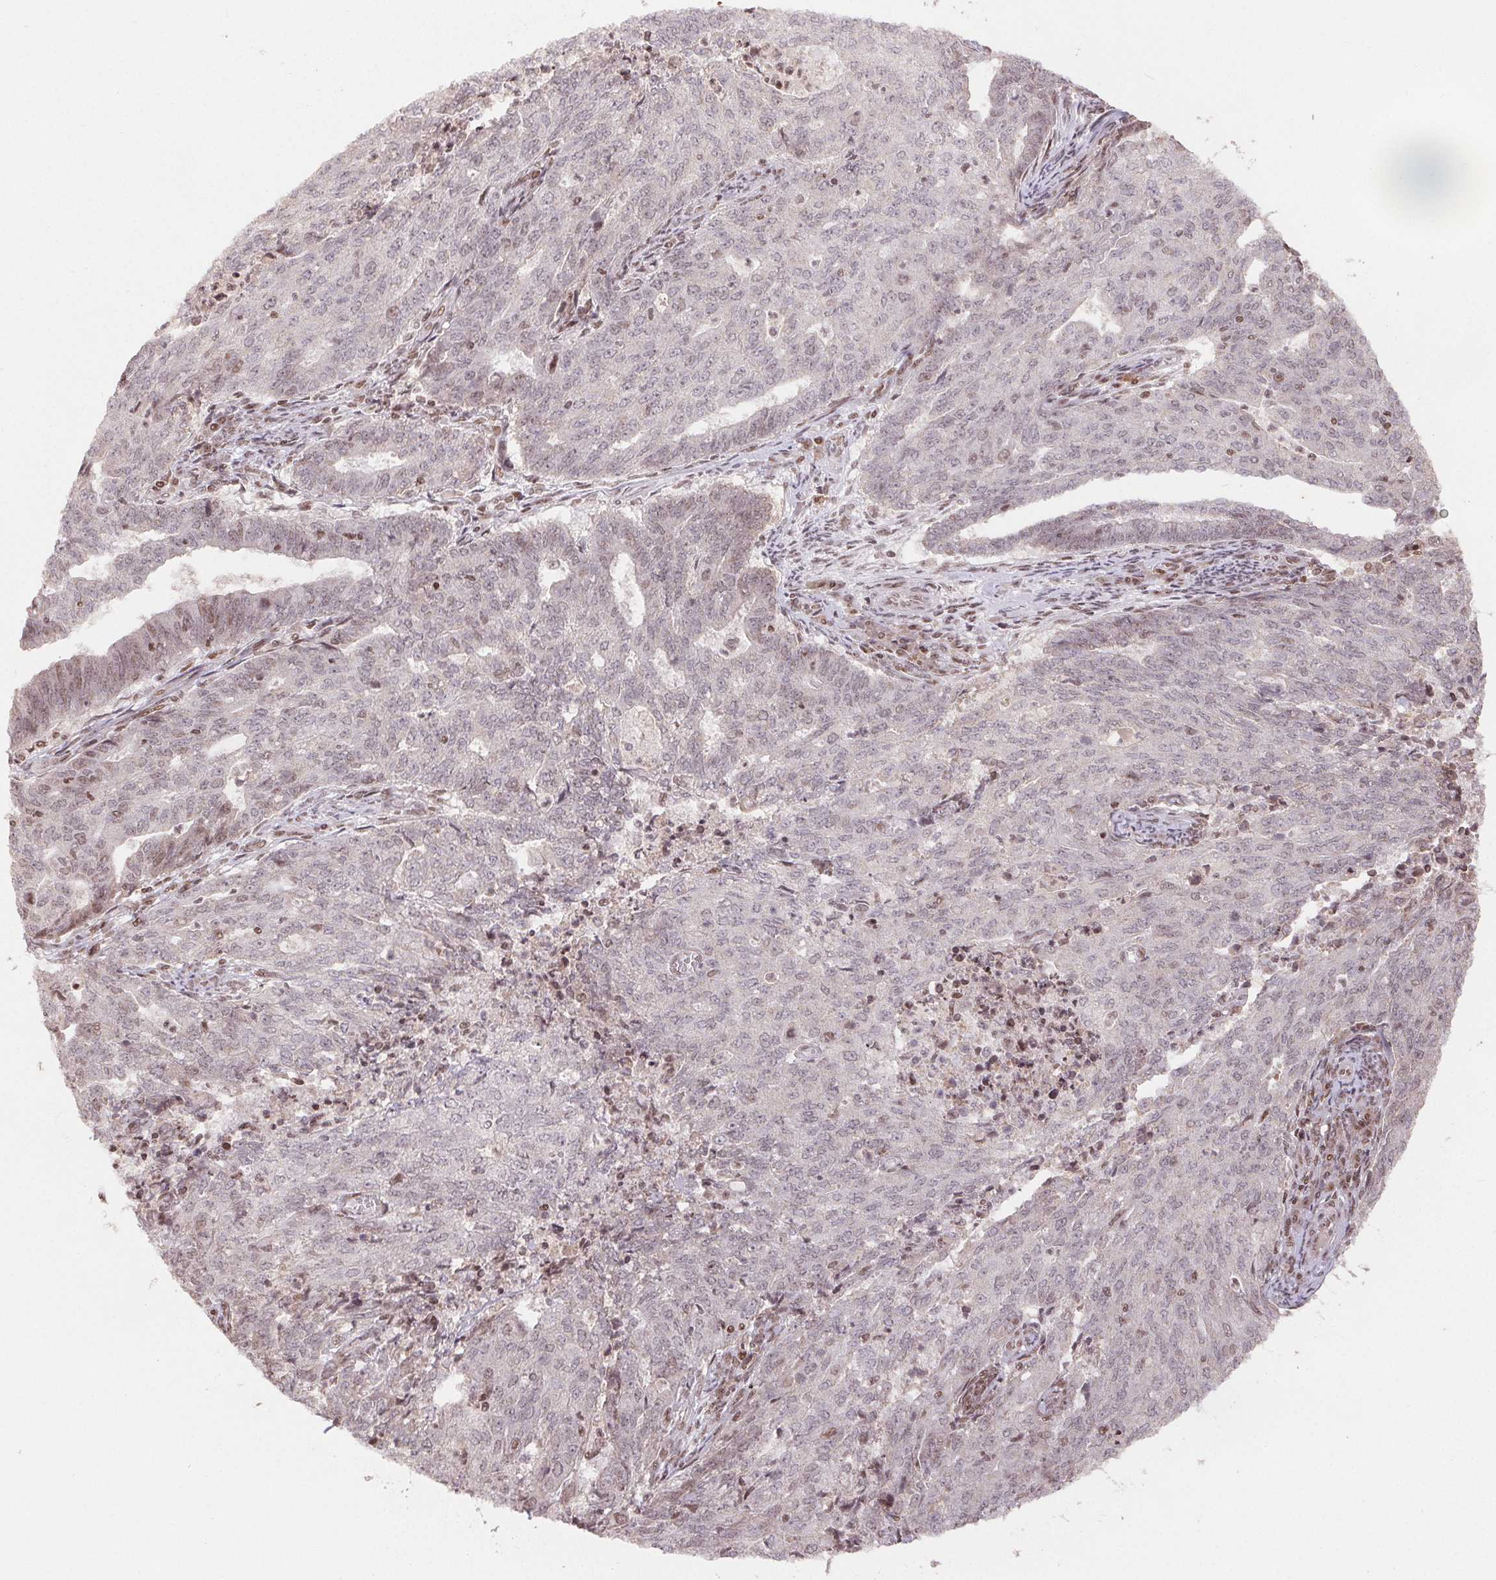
{"staining": {"intensity": "weak", "quantity": "<25%", "location": "nuclear"}, "tissue": "endometrial cancer", "cell_type": "Tumor cells", "image_type": "cancer", "snomed": [{"axis": "morphology", "description": "Adenocarcinoma, NOS"}, {"axis": "topography", "description": "Endometrium"}], "caption": "This is a histopathology image of IHC staining of endometrial adenocarcinoma, which shows no positivity in tumor cells.", "gene": "MAPKAPK2", "patient": {"sex": "female", "age": 82}}